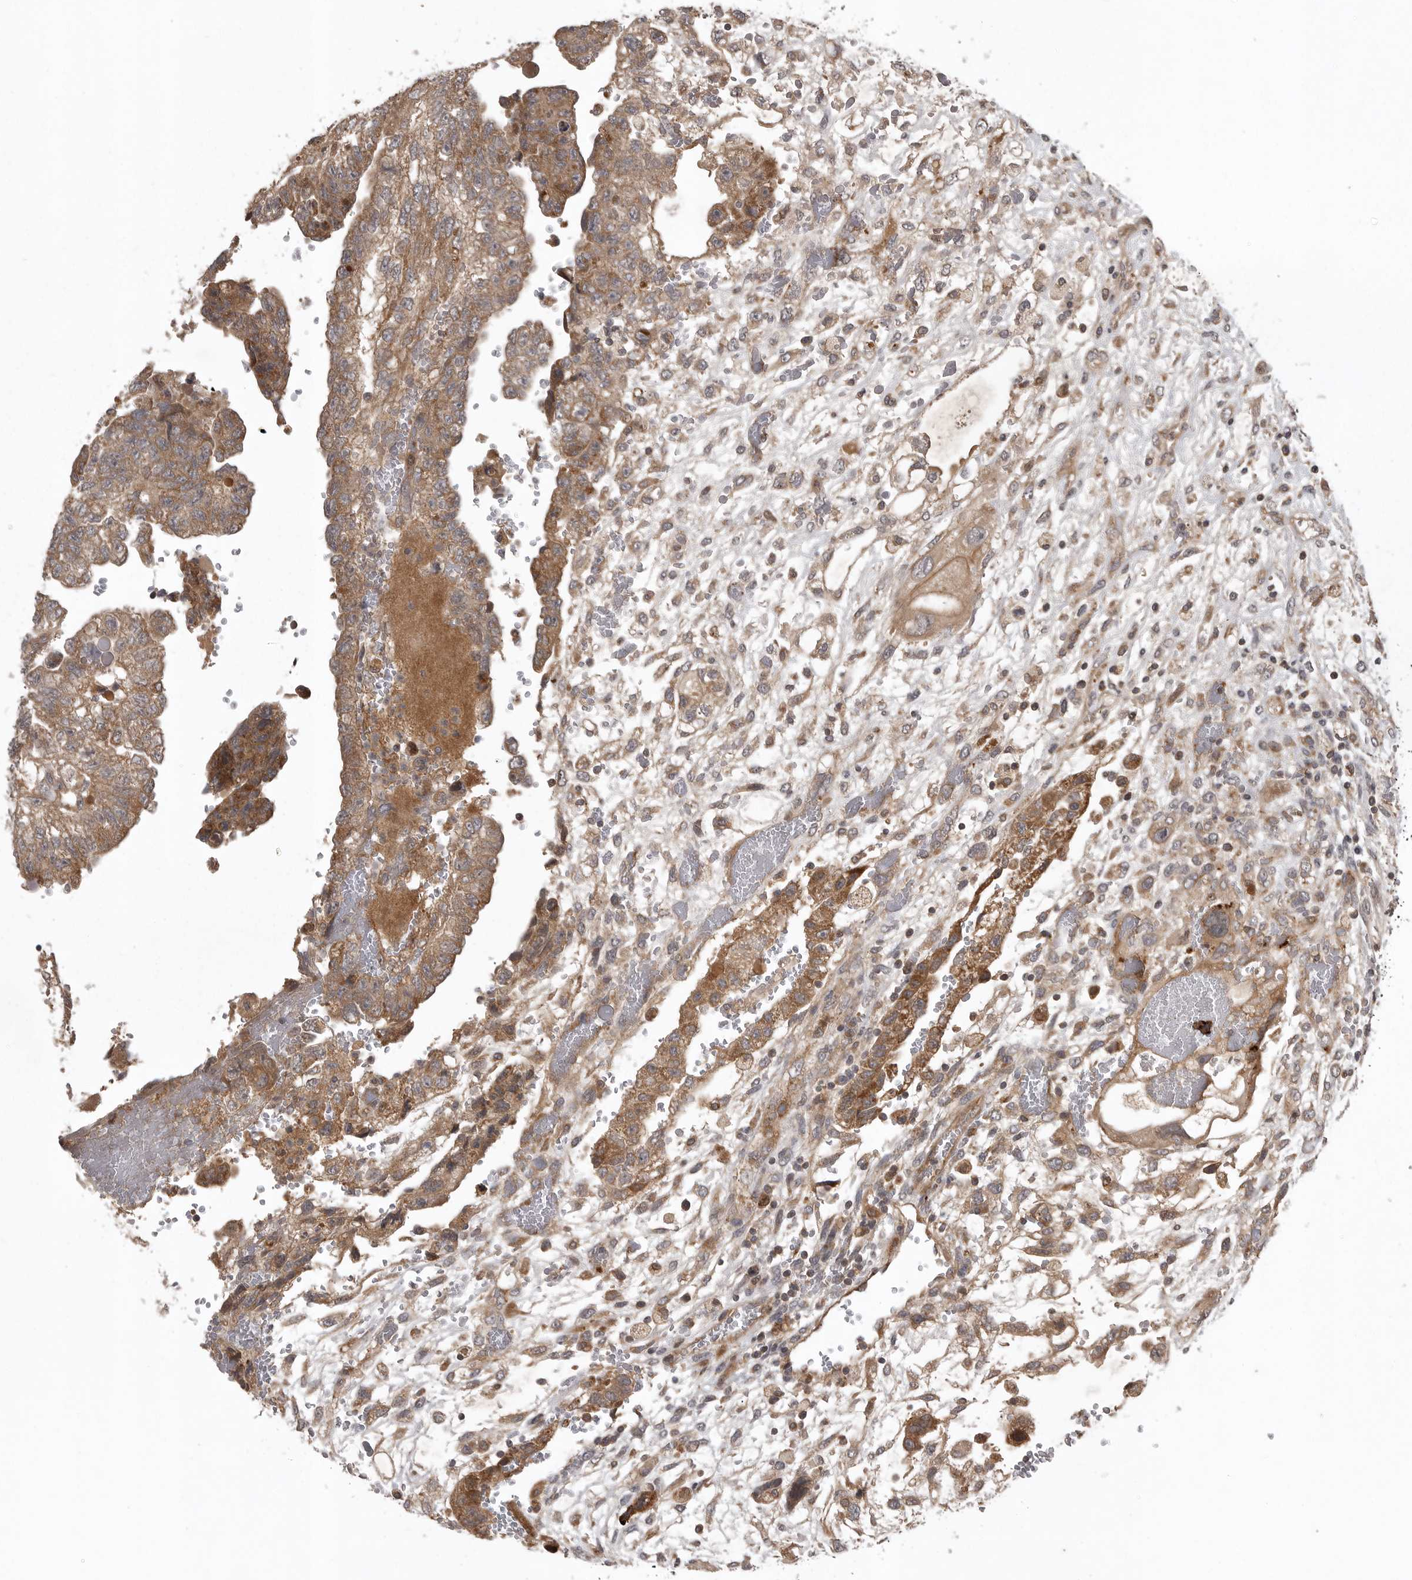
{"staining": {"intensity": "moderate", "quantity": ">75%", "location": "cytoplasmic/membranous"}, "tissue": "testis cancer", "cell_type": "Tumor cells", "image_type": "cancer", "snomed": [{"axis": "morphology", "description": "Carcinoma, Embryonal, NOS"}, {"axis": "topography", "description": "Testis"}], "caption": "Immunohistochemistry (IHC) image of human testis cancer stained for a protein (brown), which shows medium levels of moderate cytoplasmic/membranous expression in approximately >75% of tumor cells.", "gene": "GPR31", "patient": {"sex": "male", "age": 36}}